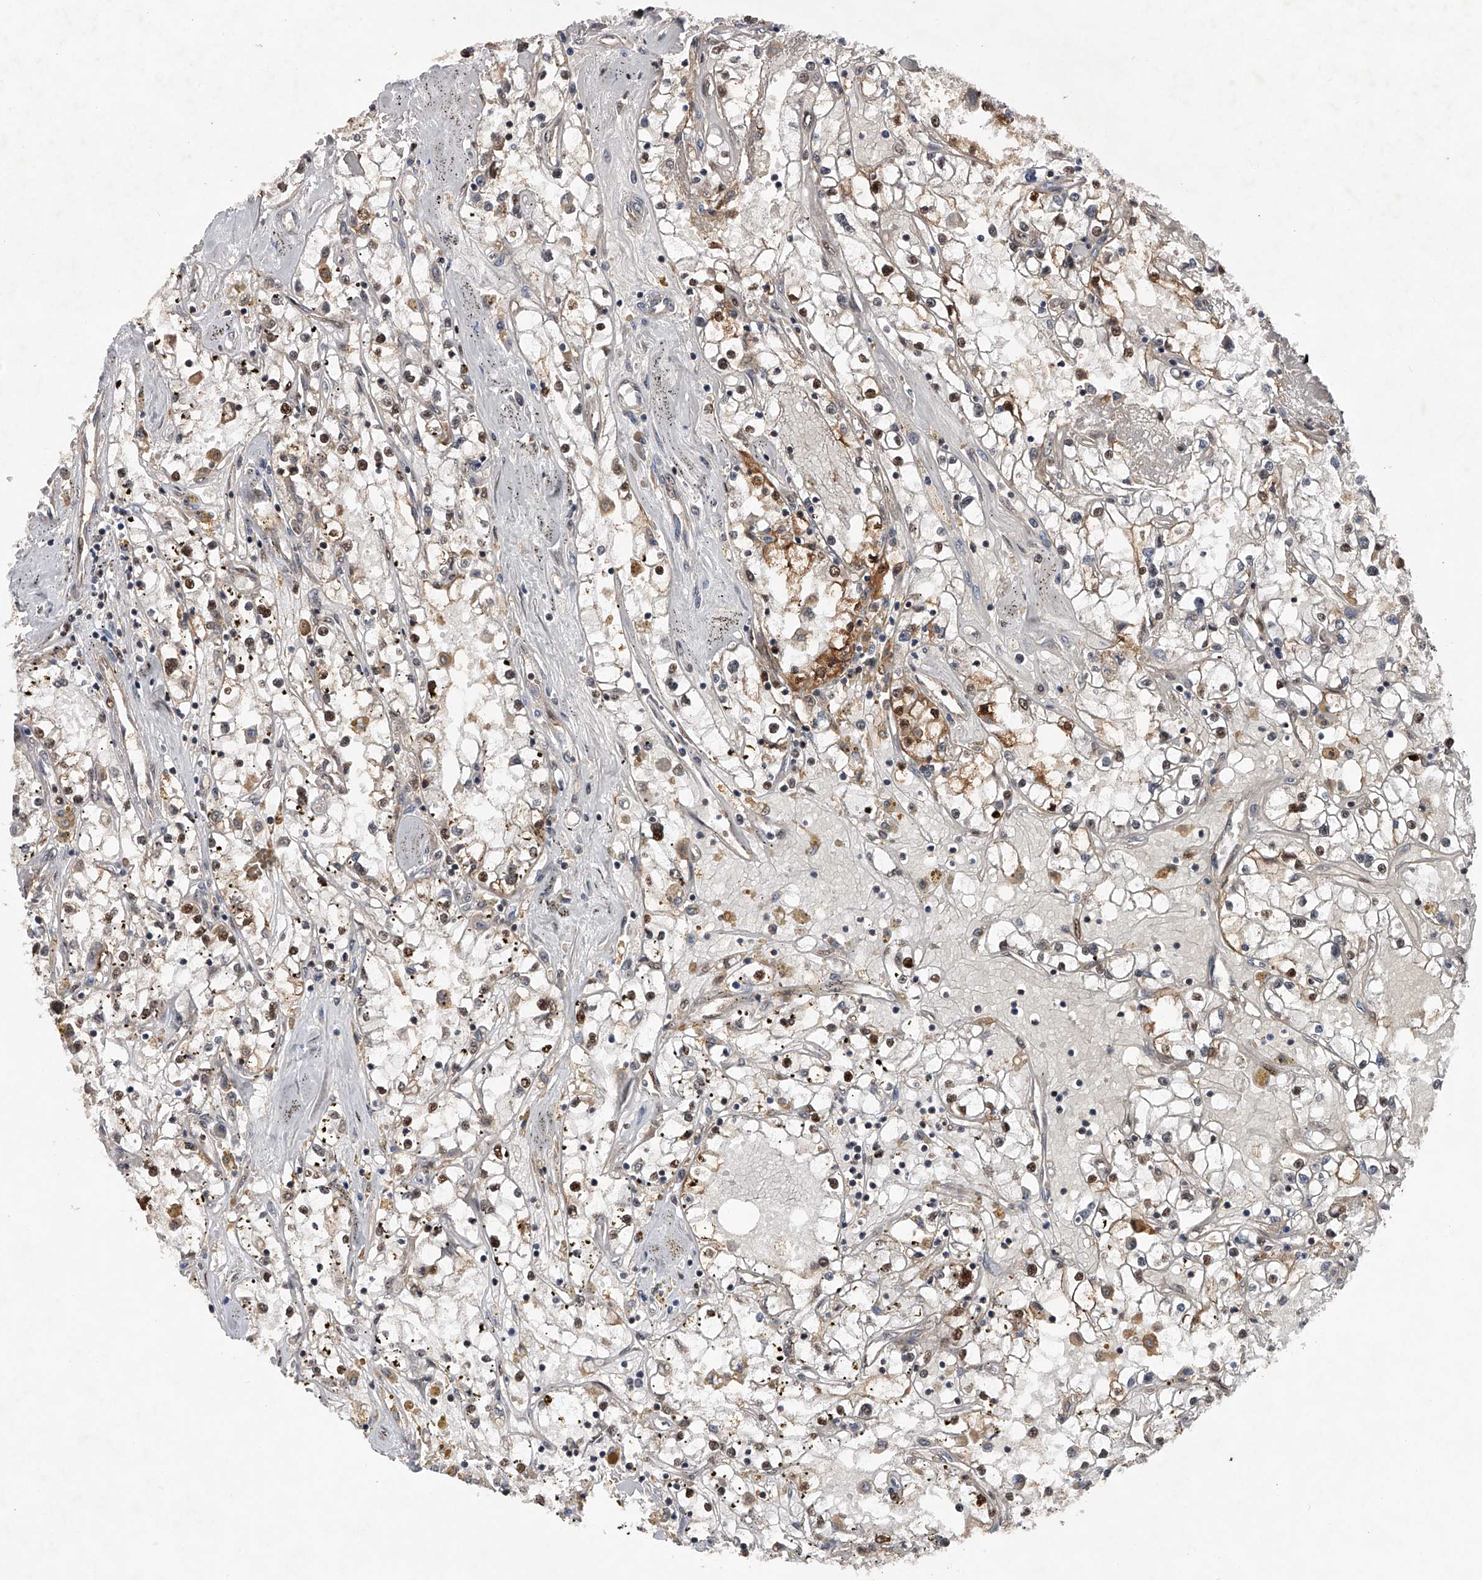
{"staining": {"intensity": "moderate", "quantity": "<25%", "location": "cytoplasmic/membranous,nuclear"}, "tissue": "renal cancer", "cell_type": "Tumor cells", "image_type": "cancer", "snomed": [{"axis": "morphology", "description": "Adenocarcinoma, NOS"}, {"axis": "topography", "description": "Kidney"}], "caption": "Human renal cancer stained with a protein marker exhibits moderate staining in tumor cells.", "gene": "RWDD2A", "patient": {"sex": "male", "age": 56}}